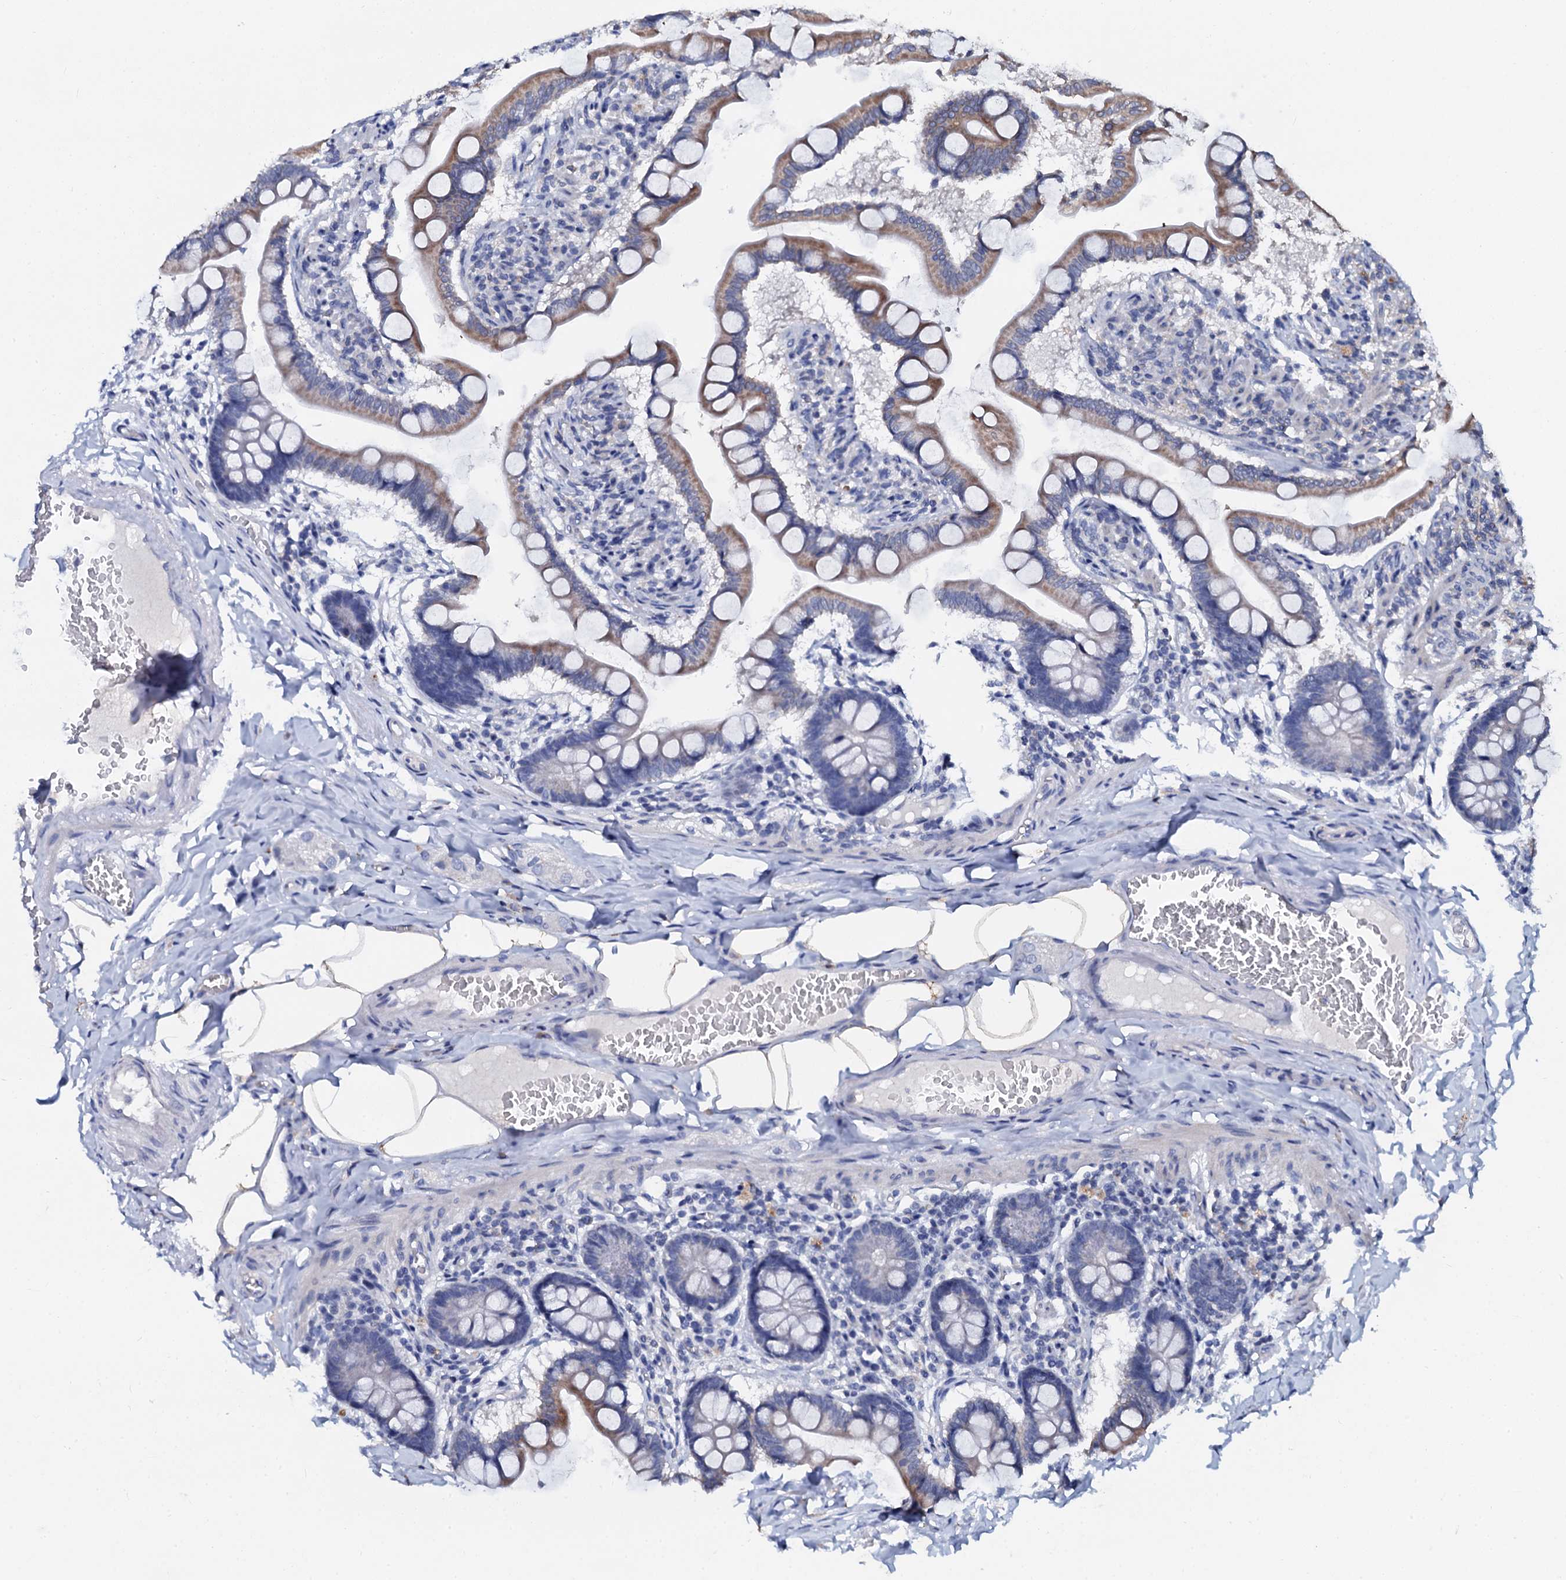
{"staining": {"intensity": "moderate", "quantity": "25%-75%", "location": "cytoplasmic/membranous"}, "tissue": "small intestine", "cell_type": "Glandular cells", "image_type": "normal", "snomed": [{"axis": "morphology", "description": "Normal tissue, NOS"}, {"axis": "topography", "description": "Small intestine"}], "caption": "Small intestine was stained to show a protein in brown. There is medium levels of moderate cytoplasmic/membranous positivity in about 25%-75% of glandular cells. (Stains: DAB in brown, nuclei in blue, Microscopy: brightfield microscopy at high magnification).", "gene": "SLC37A4", "patient": {"sex": "male", "age": 41}}